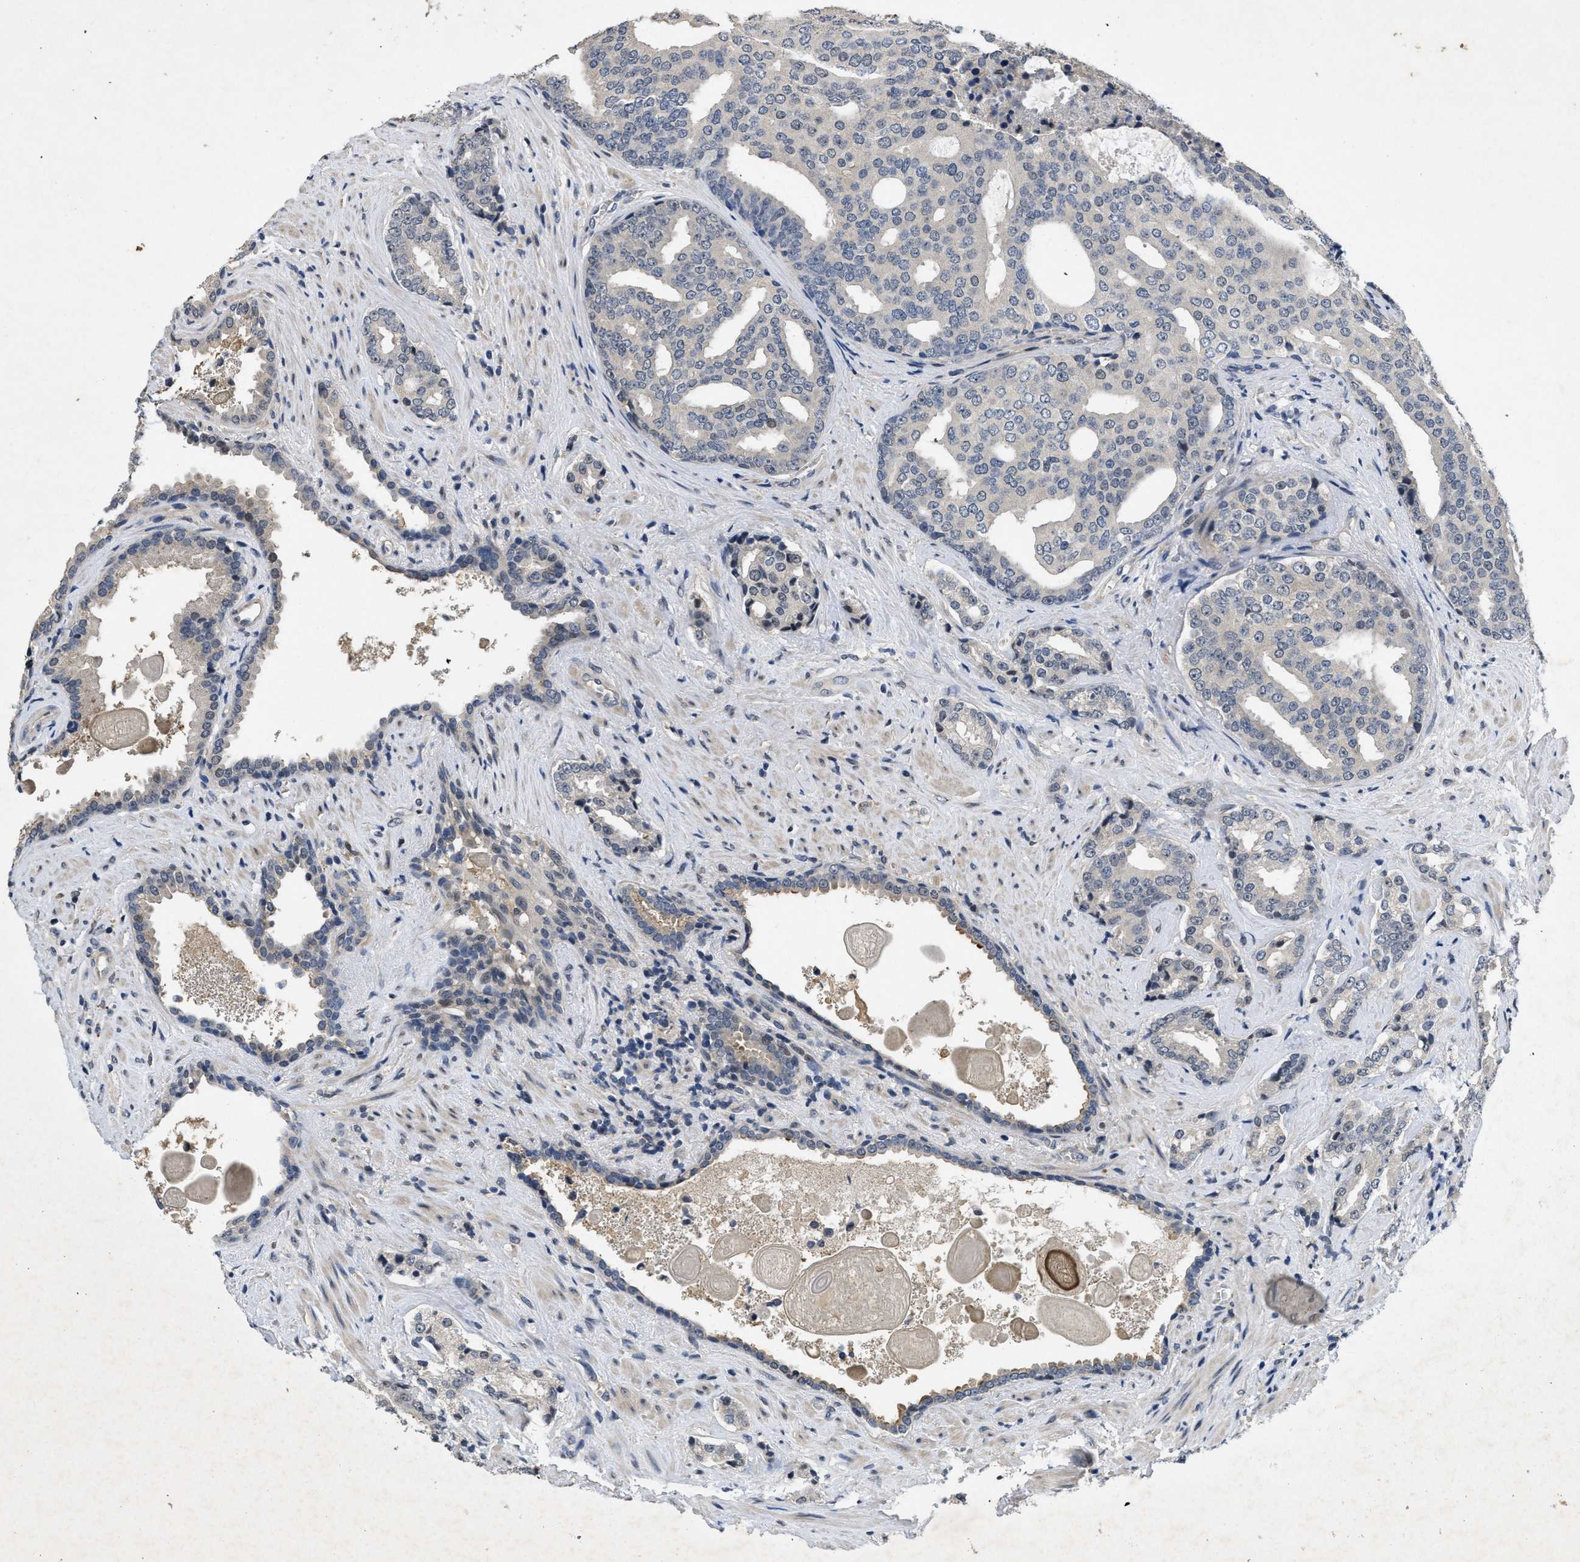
{"staining": {"intensity": "weak", "quantity": "<25%", "location": "nuclear"}, "tissue": "prostate cancer", "cell_type": "Tumor cells", "image_type": "cancer", "snomed": [{"axis": "morphology", "description": "Adenocarcinoma, High grade"}, {"axis": "topography", "description": "Prostate"}], "caption": "IHC image of human adenocarcinoma (high-grade) (prostate) stained for a protein (brown), which shows no positivity in tumor cells.", "gene": "PAPOLG", "patient": {"sex": "male", "age": 71}}